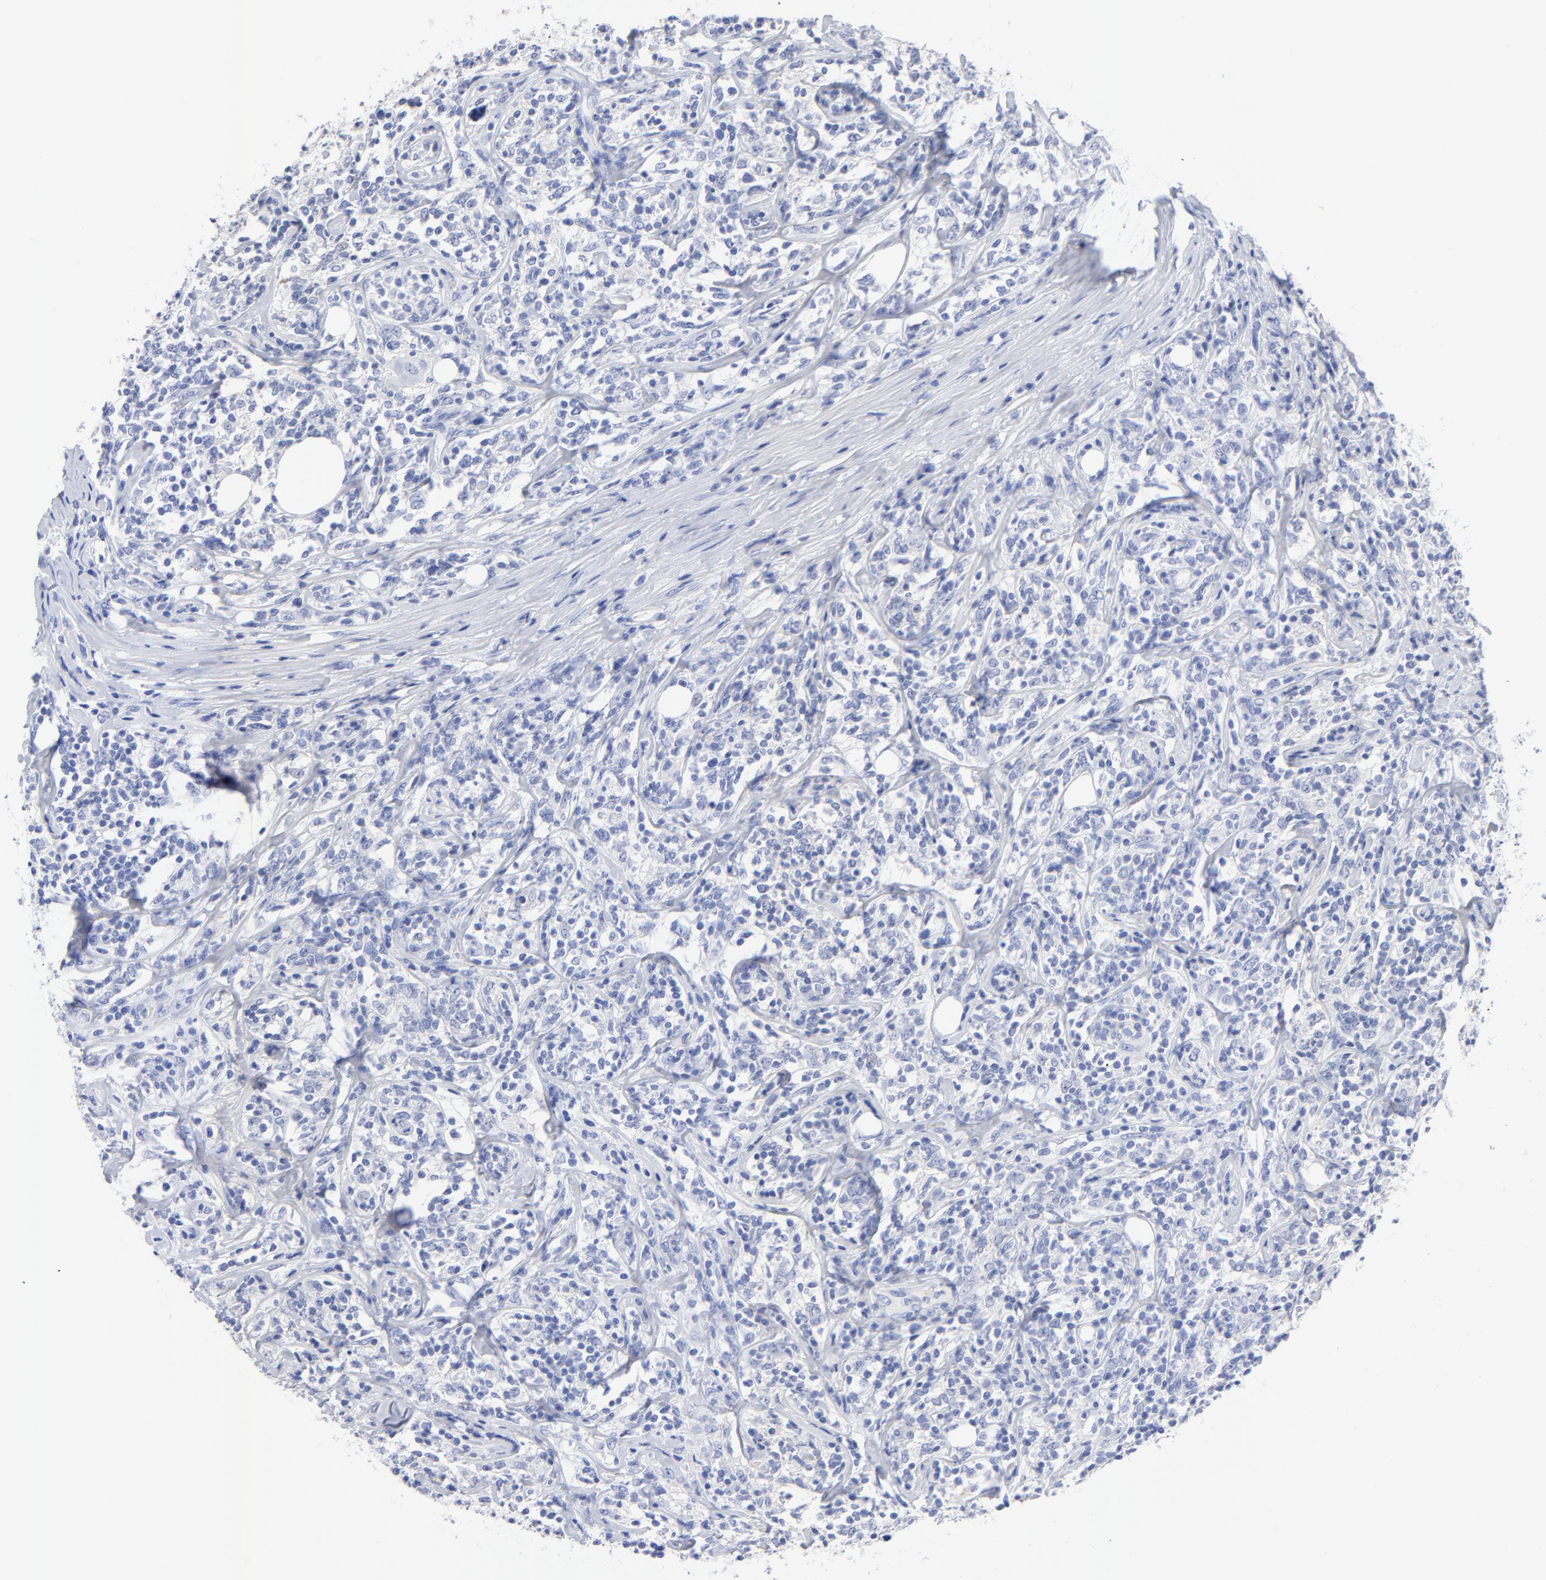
{"staining": {"intensity": "negative", "quantity": "none", "location": "none"}, "tissue": "lymphoma", "cell_type": "Tumor cells", "image_type": "cancer", "snomed": [{"axis": "morphology", "description": "Malignant lymphoma, non-Hodgkin's type, High grade"}, {"axis": "topography", "description": "Lymph node"}], "caption": "Immunohistochemistry (IHC) histopathology image of human high-grade malignant lymphoma, non-Hodgkin's type stained for a protein (brown), which exhibits no expression in tumor cells. (Brightfield microscopy of DAB (3,3'-diaminobenzidine) IHC at high magnification).", "gene": "ACY1", "patient": {"sex": "female", "age": 84}}